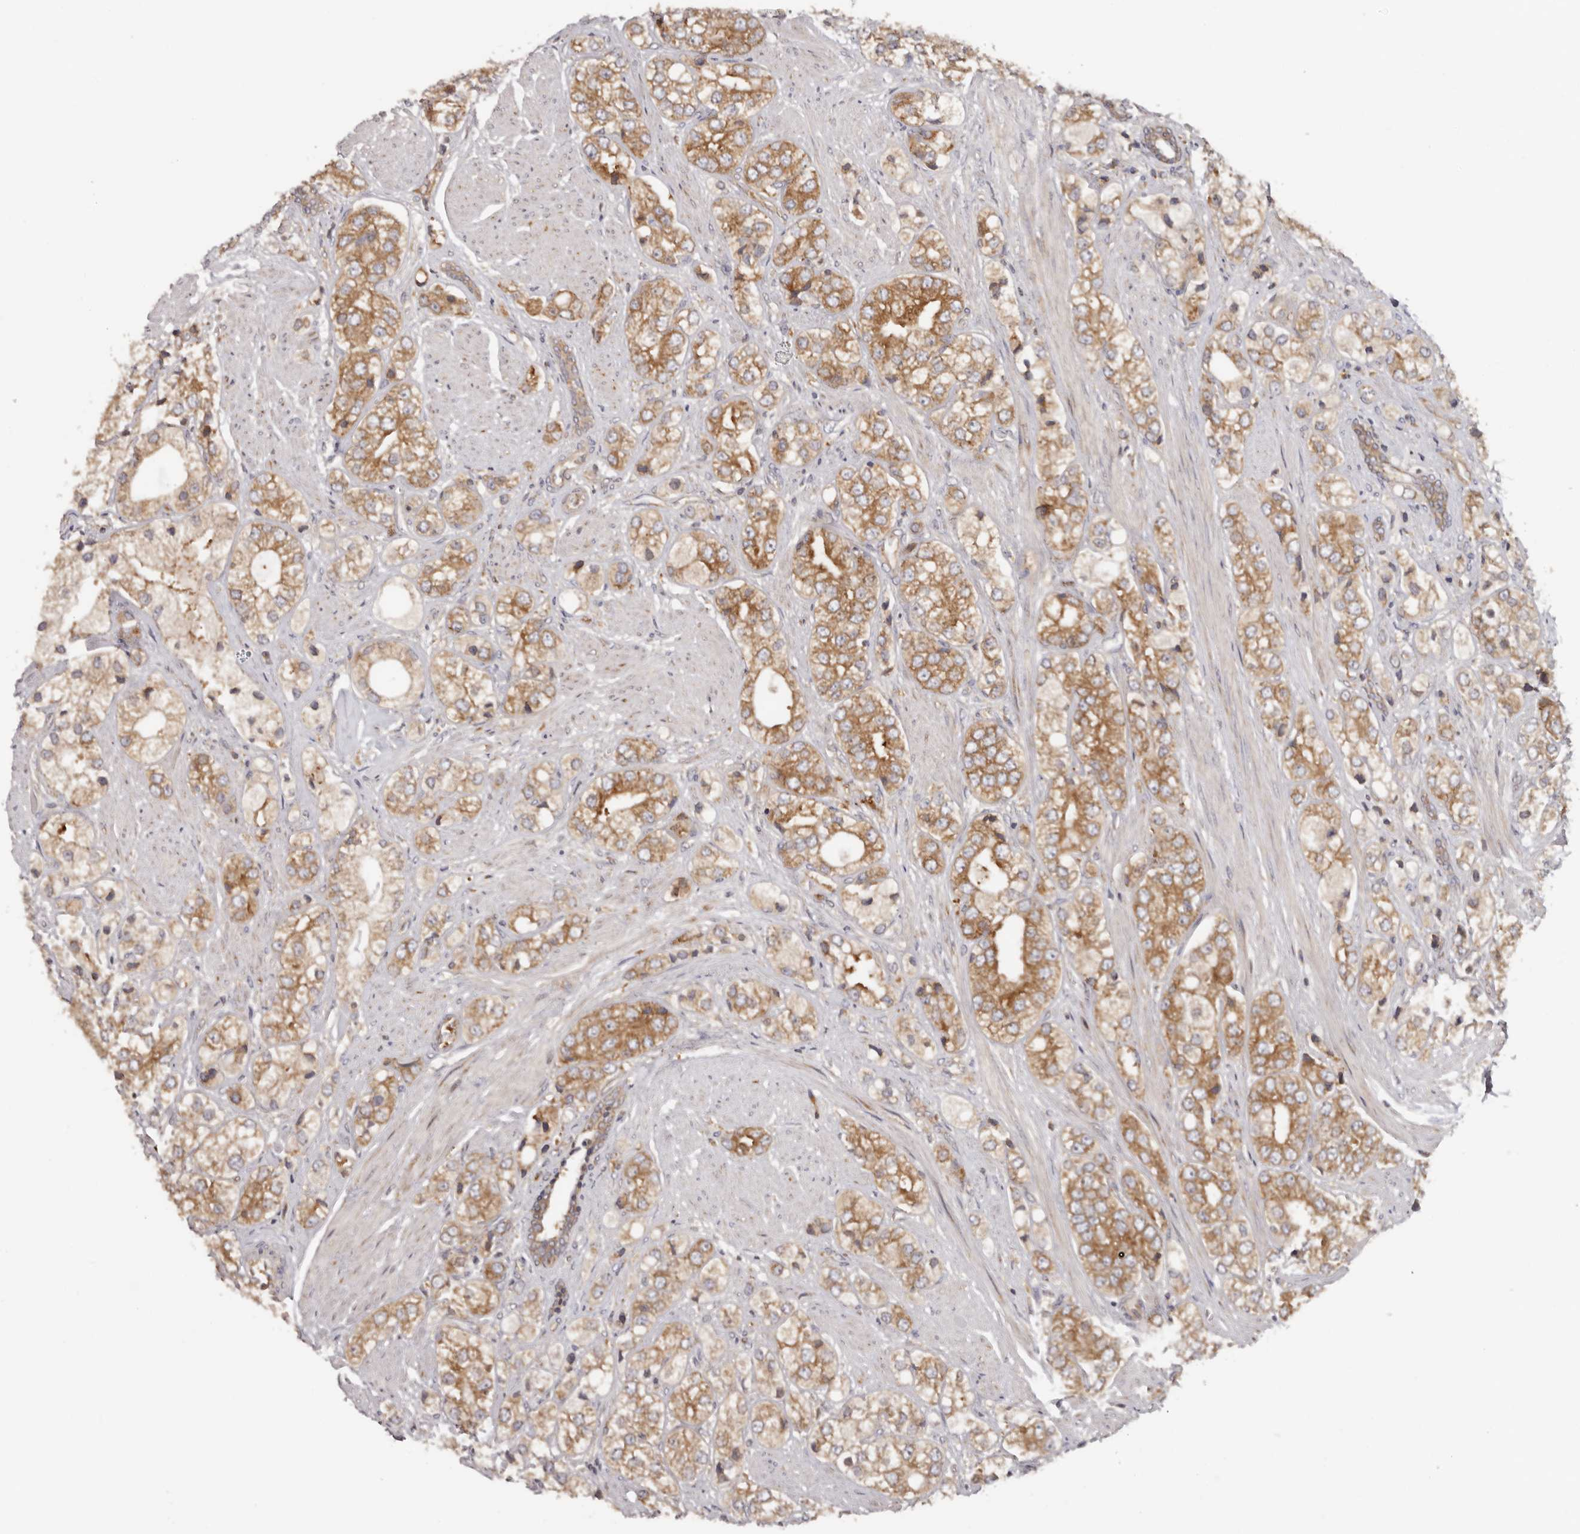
{"staining": {"intensity": "moderate", "quantity": ">75%", "location": "cytoplasmic/membranous"}, "tissue": "prostate cancer", "cell_type": "Tumor cells", "image_type": "cancer", "snomed": [{"axis": "morphology", "description": "Adenocarcinoma, High grade"}, {"axis": "topography", "description": "Prostate"}], "caption": "This micrograph displays immunohistochemistry (IHC) staining of human prostate cancer (adenocarcinoma (high-grade)), with medium moderate cytoplasmic/membranous positivity in approximately >75% of tumor cells.", "gene": "EEF1E1", "patient": {"sex": "male", "age": 50}}